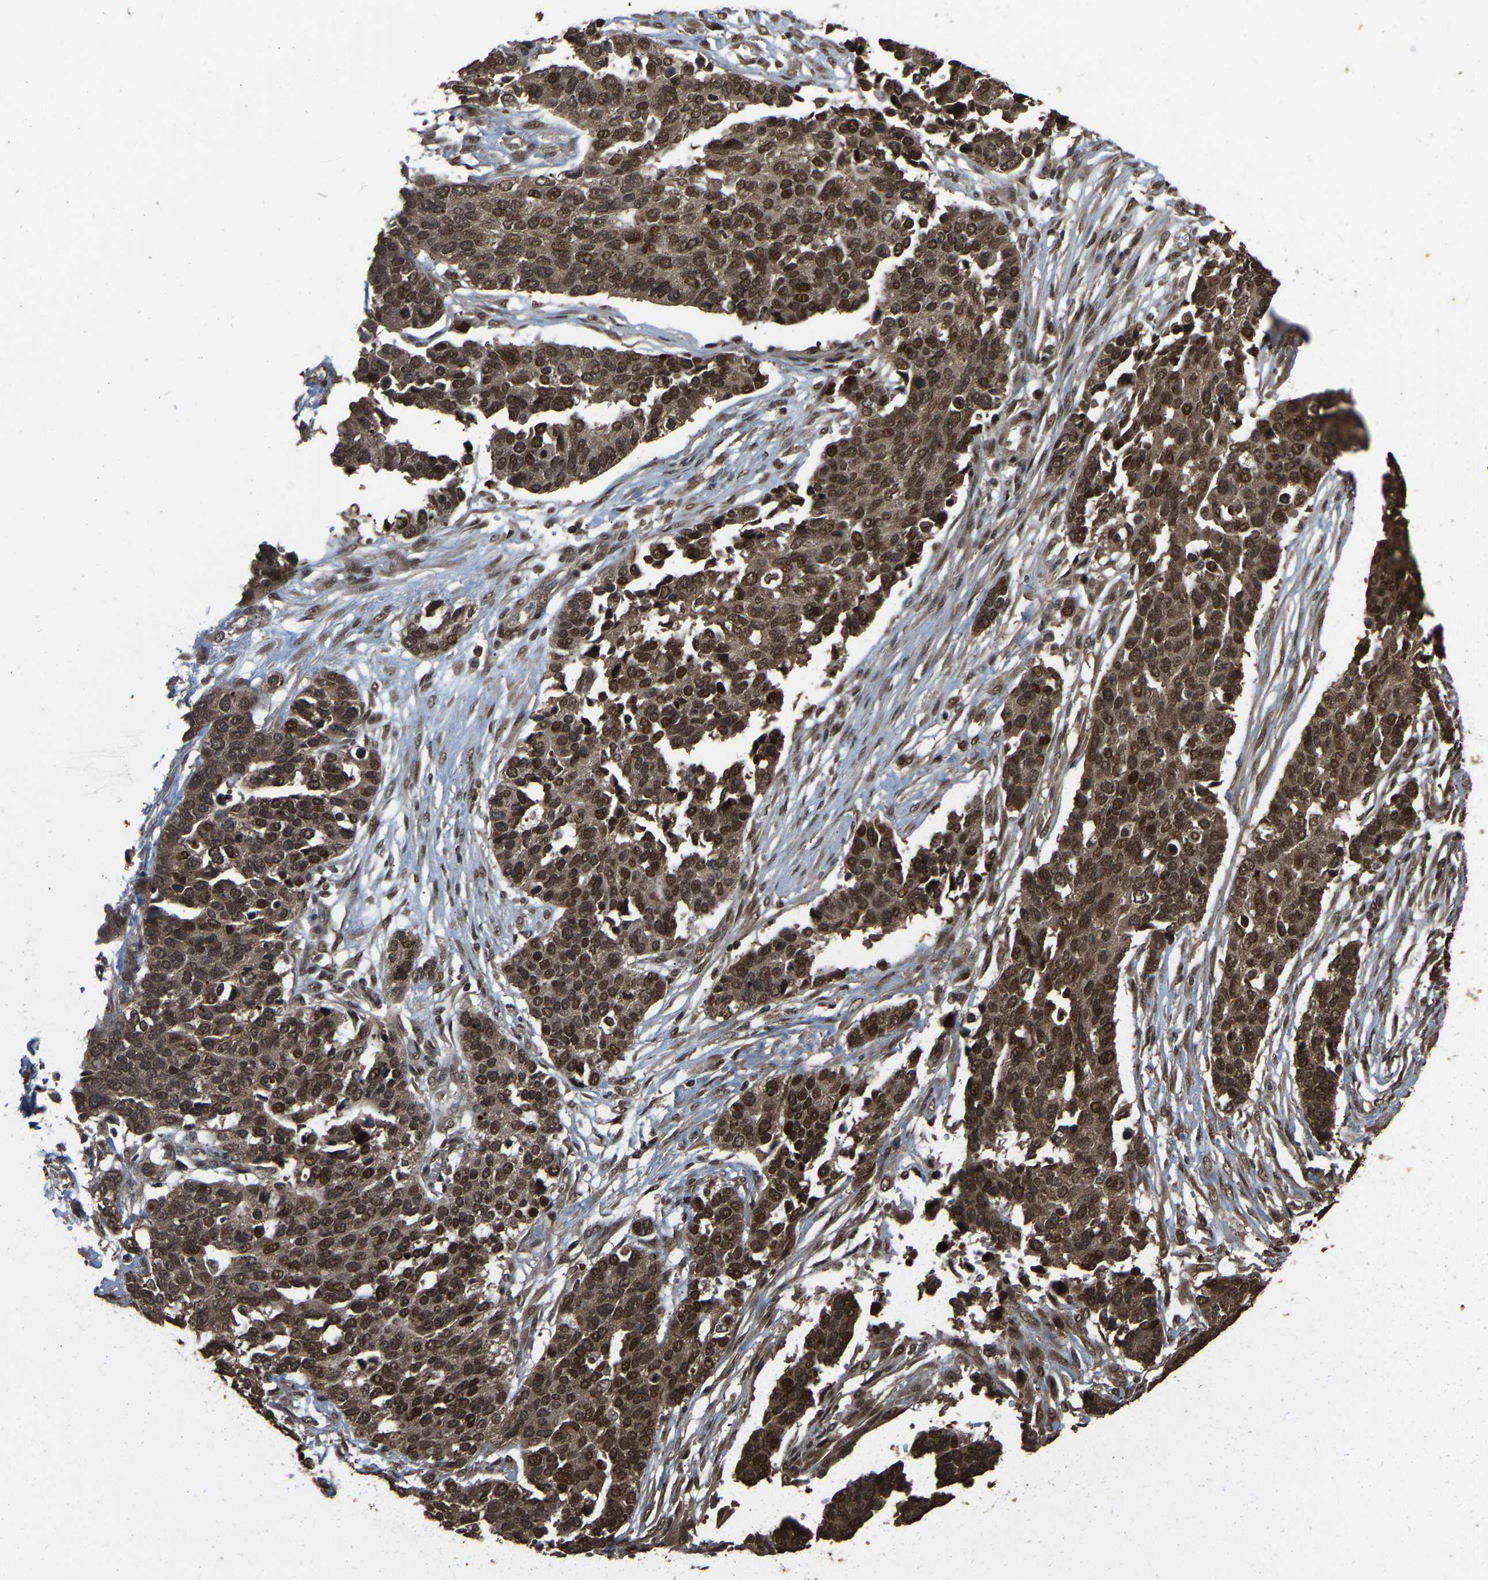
{"staining": {"intensity": "moderate", "quantity": ">75%", "location": "cytoplasmic/membranous,nuclear"}, "tissue": "ovarian cancer", "cell_type": "Tumor cells", "image_type": "cancer", "snomed": [{"axis": "morphology", "description": "Cystadenocarcinoma, serous, NOS"}, {"axis": "topography", "description": "Ovary"}], "caption": "Immunohistochemical staining of ovarian cancer (serous cystadenocarcinoma) demonstrates medium levels of moderate cytoplasmic/membranous and nuclear protein positivity in about >75% of tumor cells. (brown staining indicates protein expression, while blue staining denotes nuclei).", "gene": "ARHGAP23", "patient": {"sex": "female", "age": 44}}